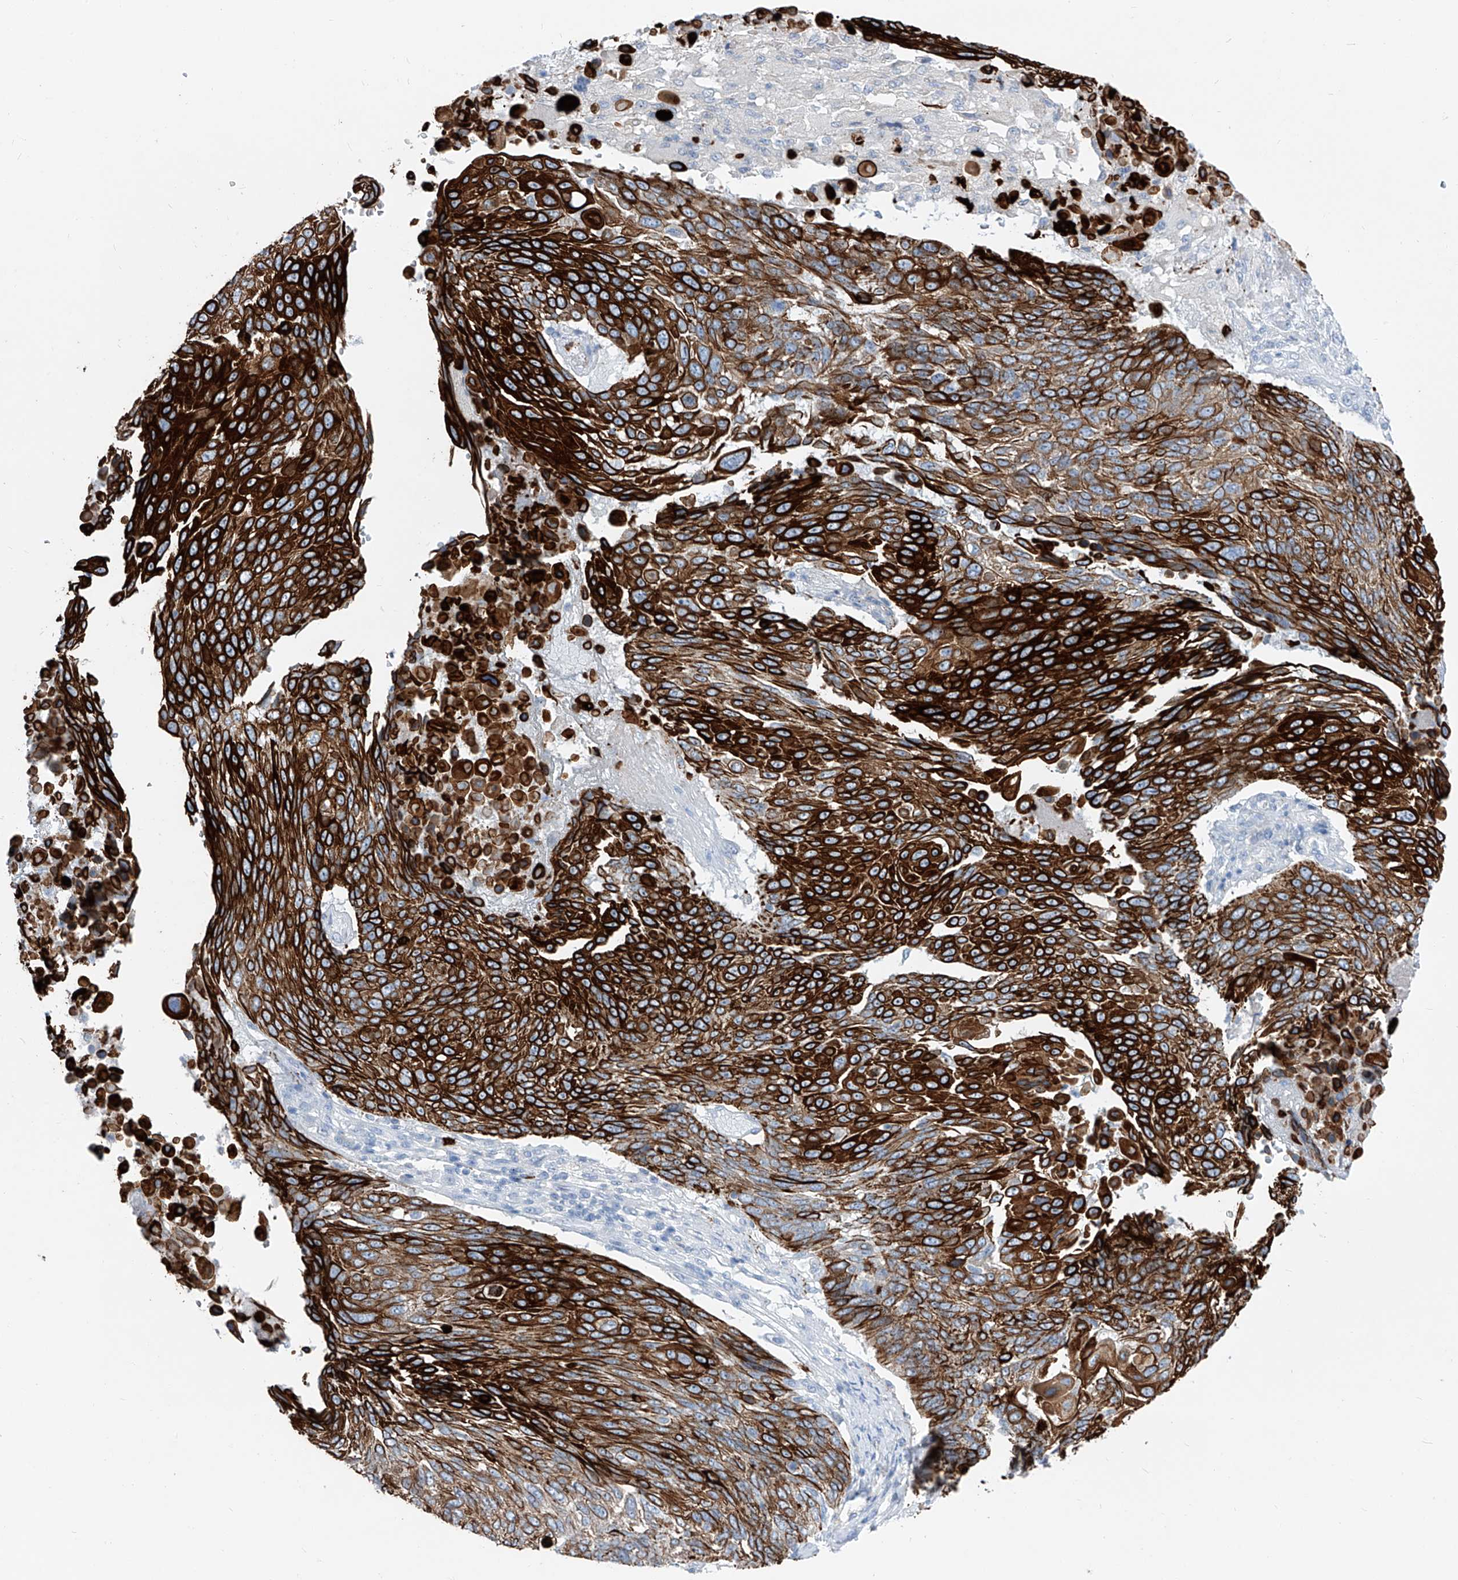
{"staining": {"intensity": "strong", "quantity": ">75%", "location": "cytoplasmic/membranous"}, "tissue": "lung cancer", "cell_type": "Tumor cells", "image_type": "cancer", "snomed": [{"axis": "morphology", "description": "Squamous cell carcinoma, NOS"}, {"axis": "topography", "description": "Lung"}], "caption": "Immunohistochemistry (IHC) (DAB (3,3'-diaminobenzidine)) staining of human lung cancer (squamous cell carcinoma) reveals strong cytoplasmic/membranous protein positivity in approximately >75% of tumor cells. (DAB = brown stain, brightfield microscopy at high magnification).", "gene": "FRS3", "patient": {"sex": "male", "age": 66}}